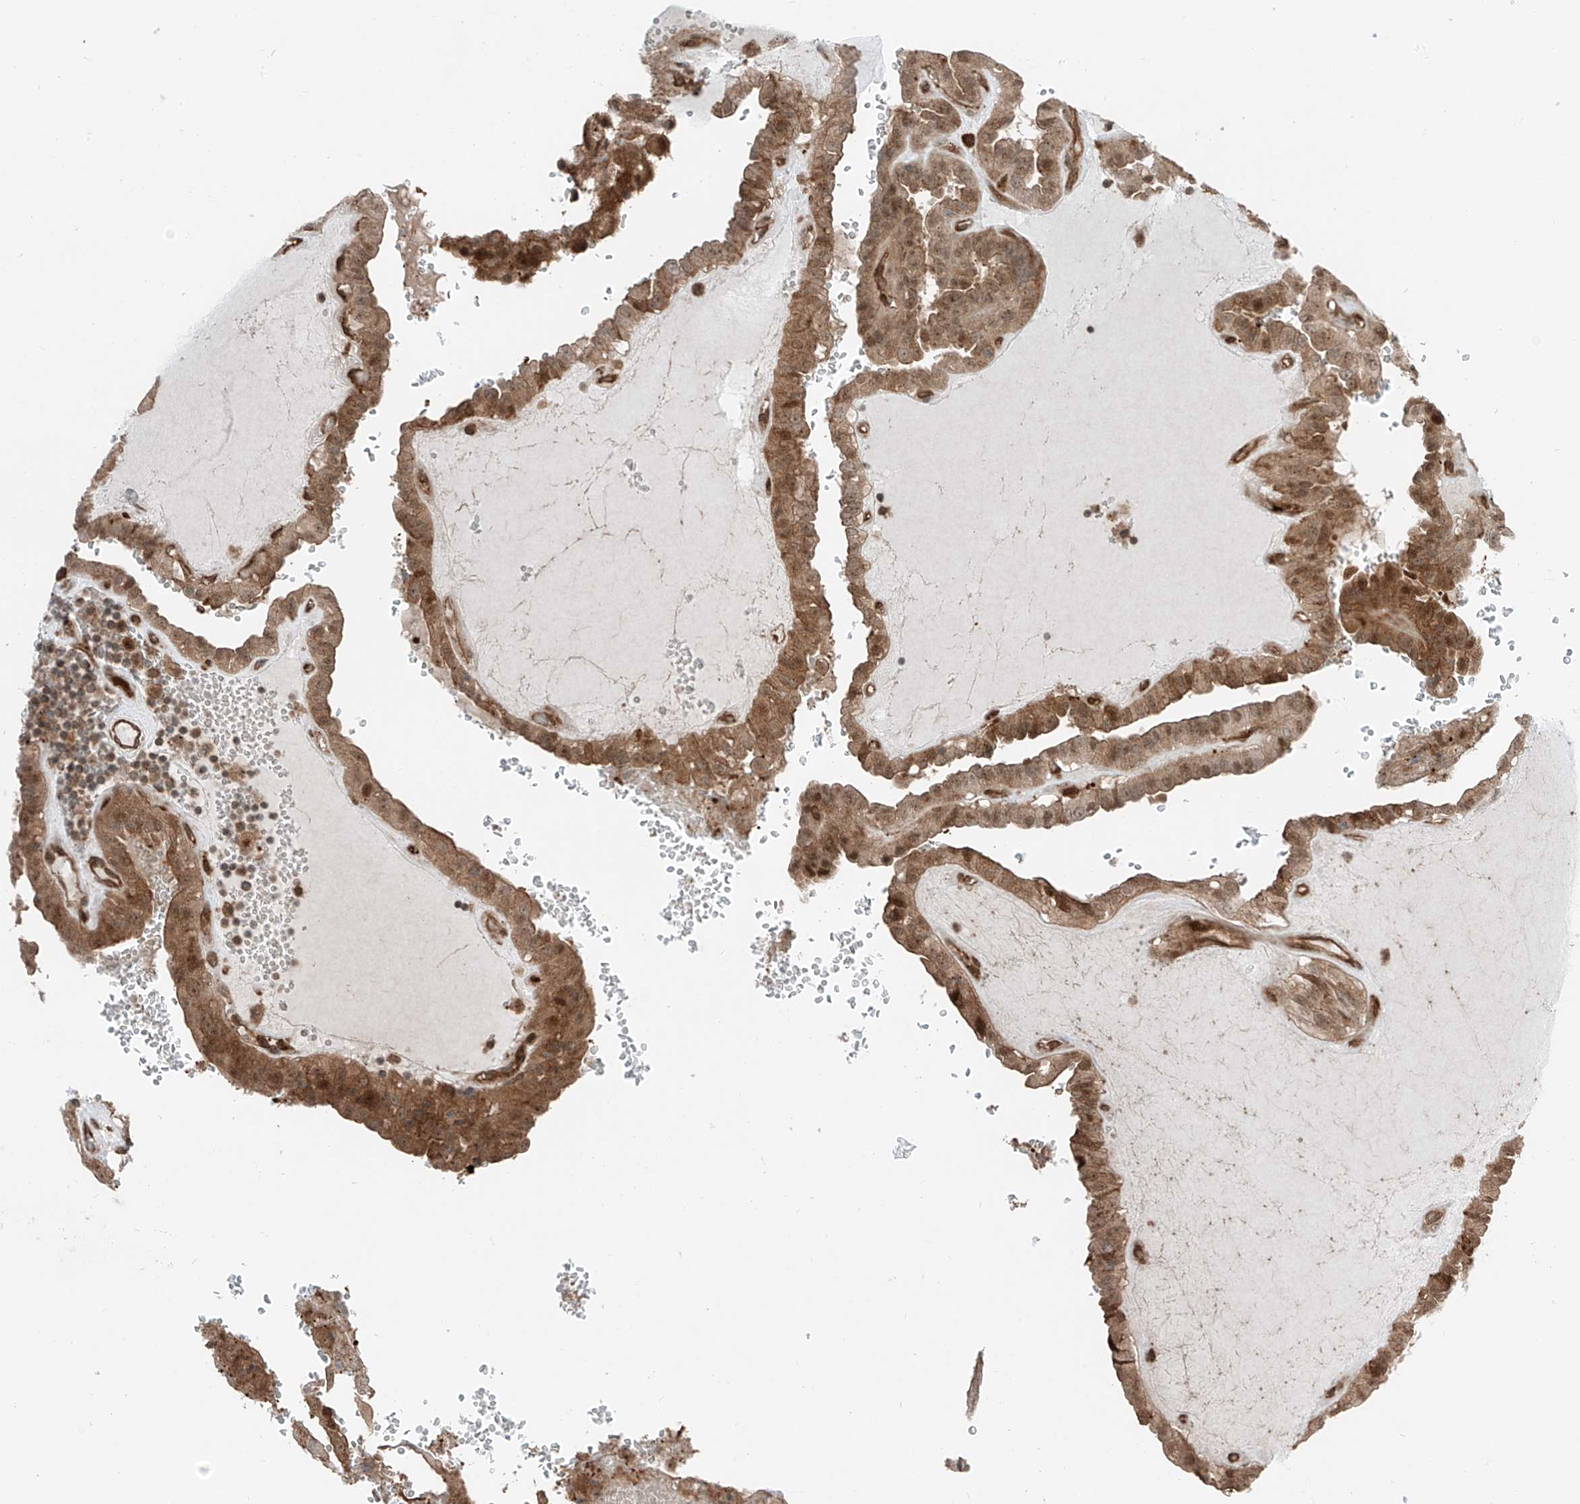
{"staining": {"intensity": "moderate", "quantity": ">75%", "location": "cytoplasmic/membranous,nuclear"}, "tissue": "thyroid cancer", "cell_type": "Tumor cells", "image_type": "cancer", "snomed": [{"axis": "morphology", "description": "Papillary adenocarcinoma, NOS"}, {"axis": "topography", "description": "Thyroid gland"}], "caption": "This is a micrograph of IHC staining of papillary adenocarcinoma (thyroid), which shows moderate positivity in the cytoplasmic/membranous and nuclear of tumor cells.", "gene": "USP48", "patient": {"sex": "male", "age": 77}}